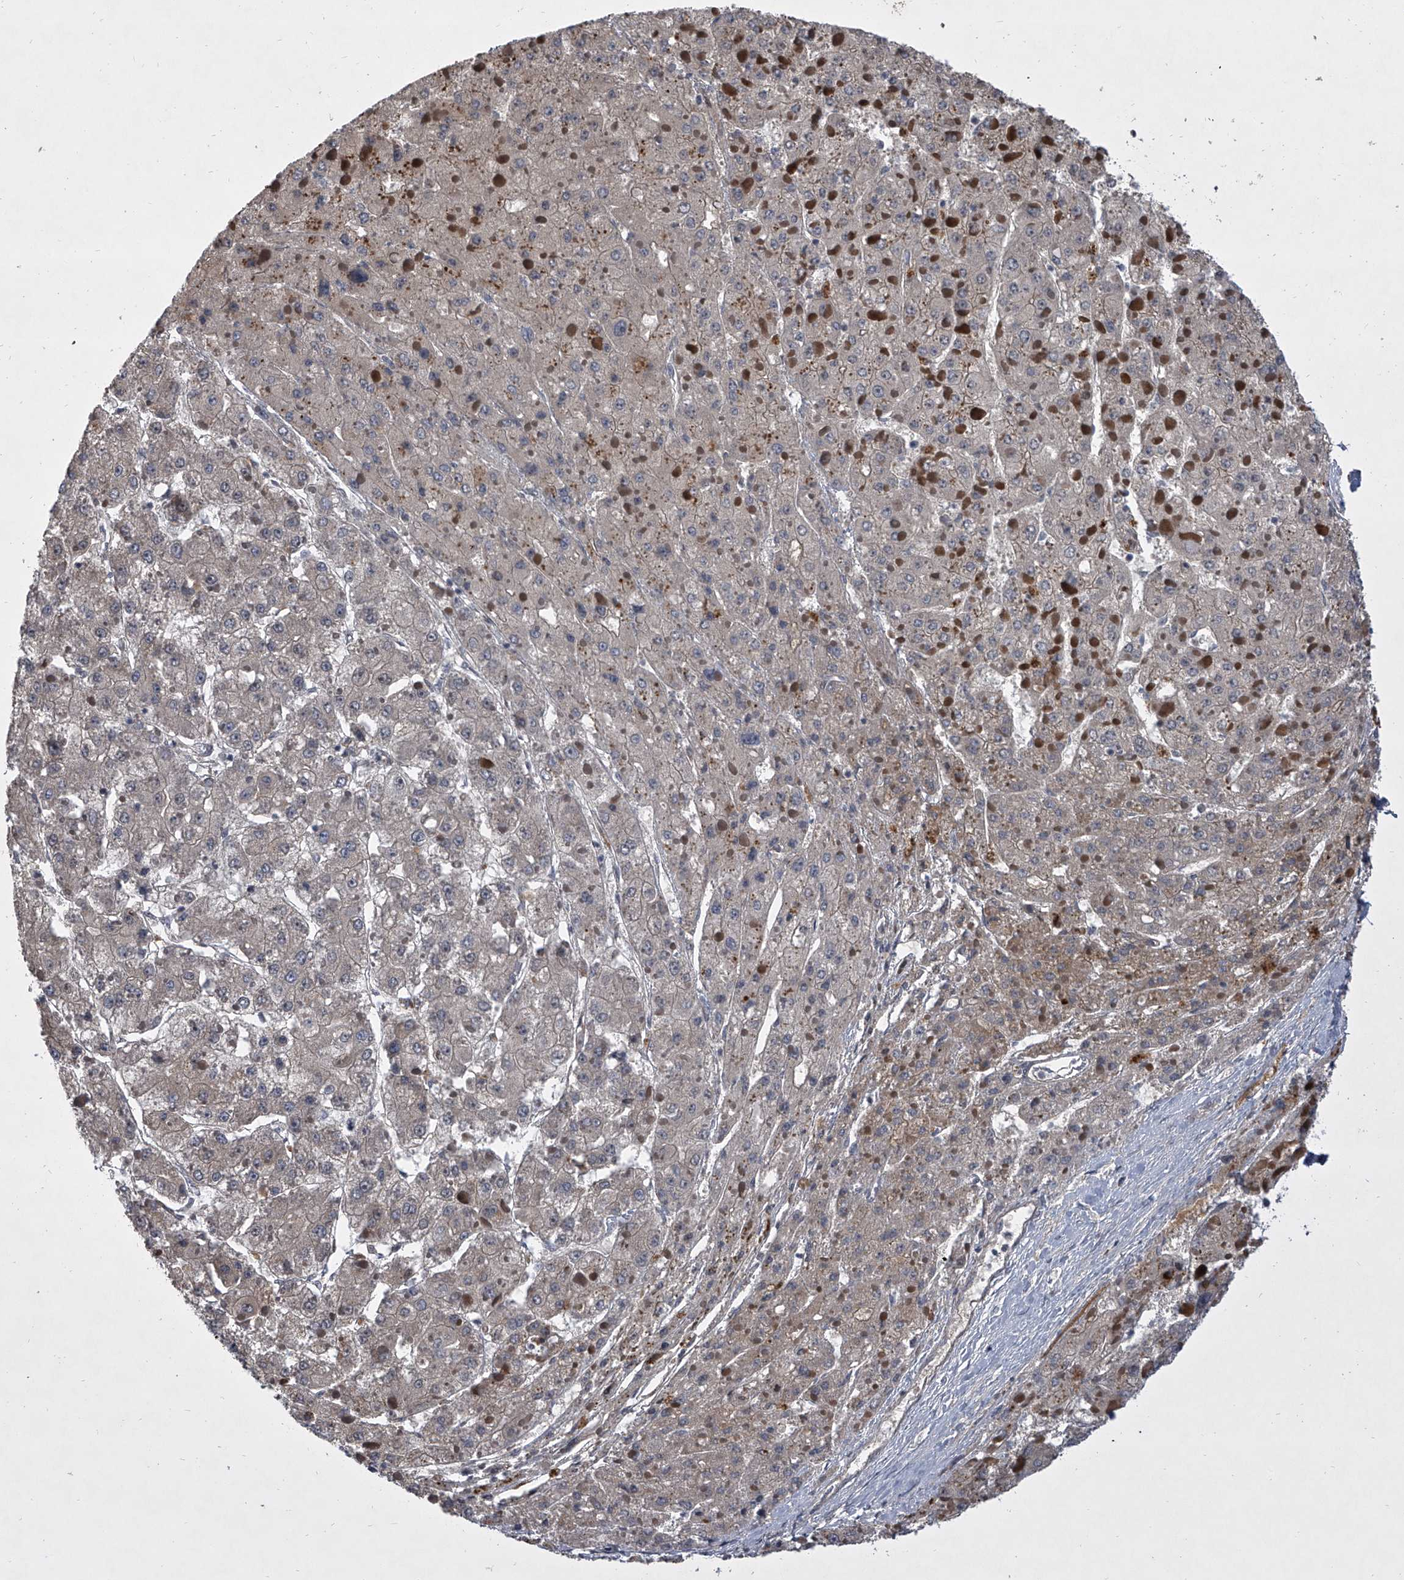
{"staining": {"intensity": "weak", "quantity": "25%-75%", "location": "cytoplasmic/membranous"}, "tissue": "liver cancer", "cell_type": "Tumor cells", "image_type": "cancer", "snomed": [{"axis": "morphology", "description": "Carcinoma, Hepatocellular, NOS"}, {"axis": "topography", "description": "Liver"}], "caption": "Immunohistochemistry (IHC) histopathology image of human hepatocellular carcinoma (liver) stained for a protein (brown), which demonstrates low levels of weak cytoplasmic/membranous positivity in approximately 25%-75% of tumor cells.", "gene": "HEATR6", "patient": {"sex": "female", "age": 73}}